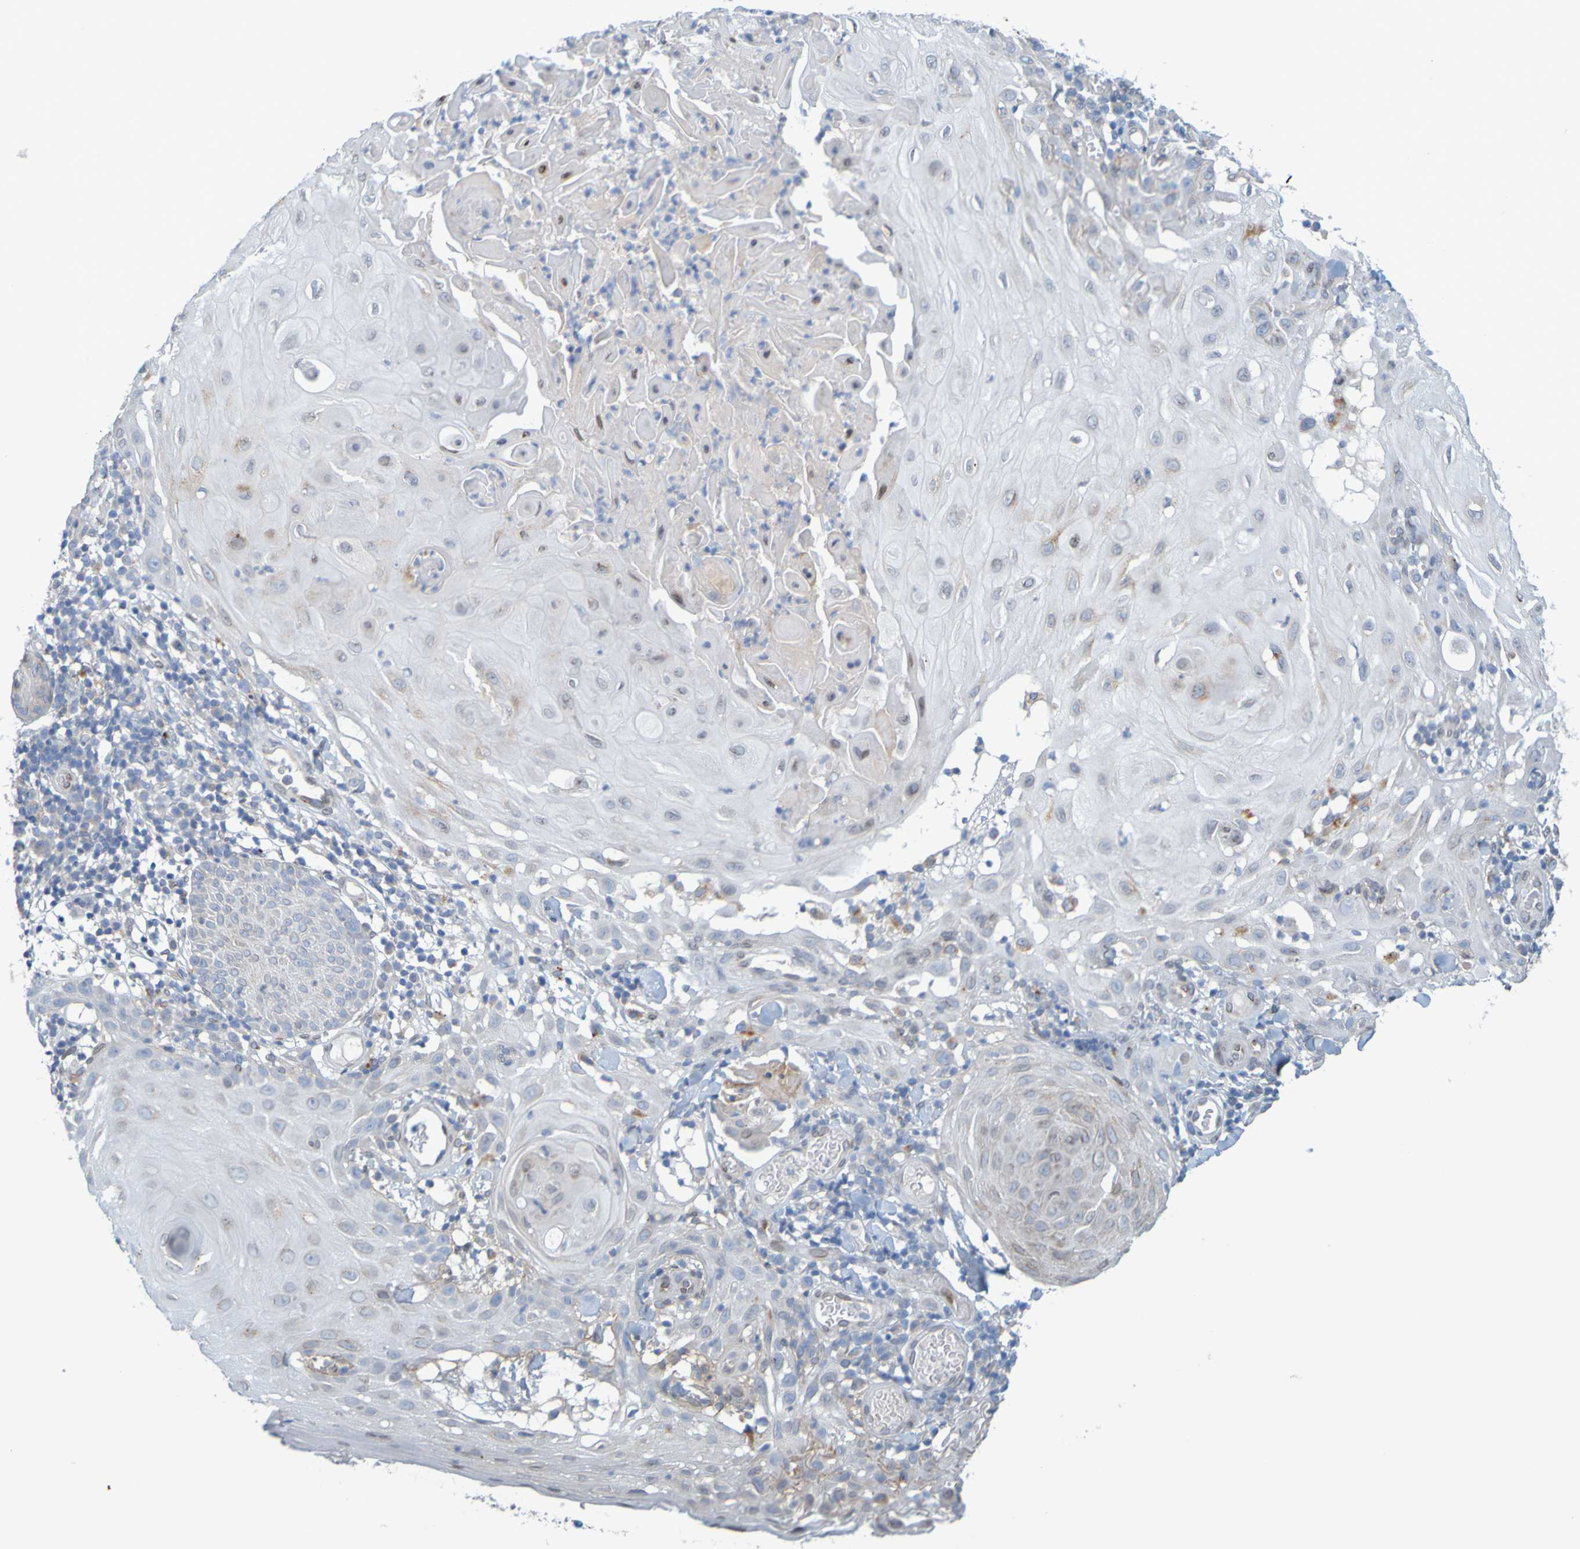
{"staining": {"intensity": "negative", "quantity": "none", "location": "none"}, "tissue": "skin cancer", "cell_type": "Tumor cells", "image_type": "cancer", "snomed": [{"axis": "morphology", "description": "Squamous cell carcinoma, NOS"}, {"axis": "topography", "description": "Skin"}], "caption": "DAB immunohistochemical staining of skin squamous cell carcinoma reveals no significant staining in tumor cells. (Brightfield microscopy of DAB immunohistochemistry at high magnification).", "gene": "MAG", "patient": {"sex": "male", "age": 24}}